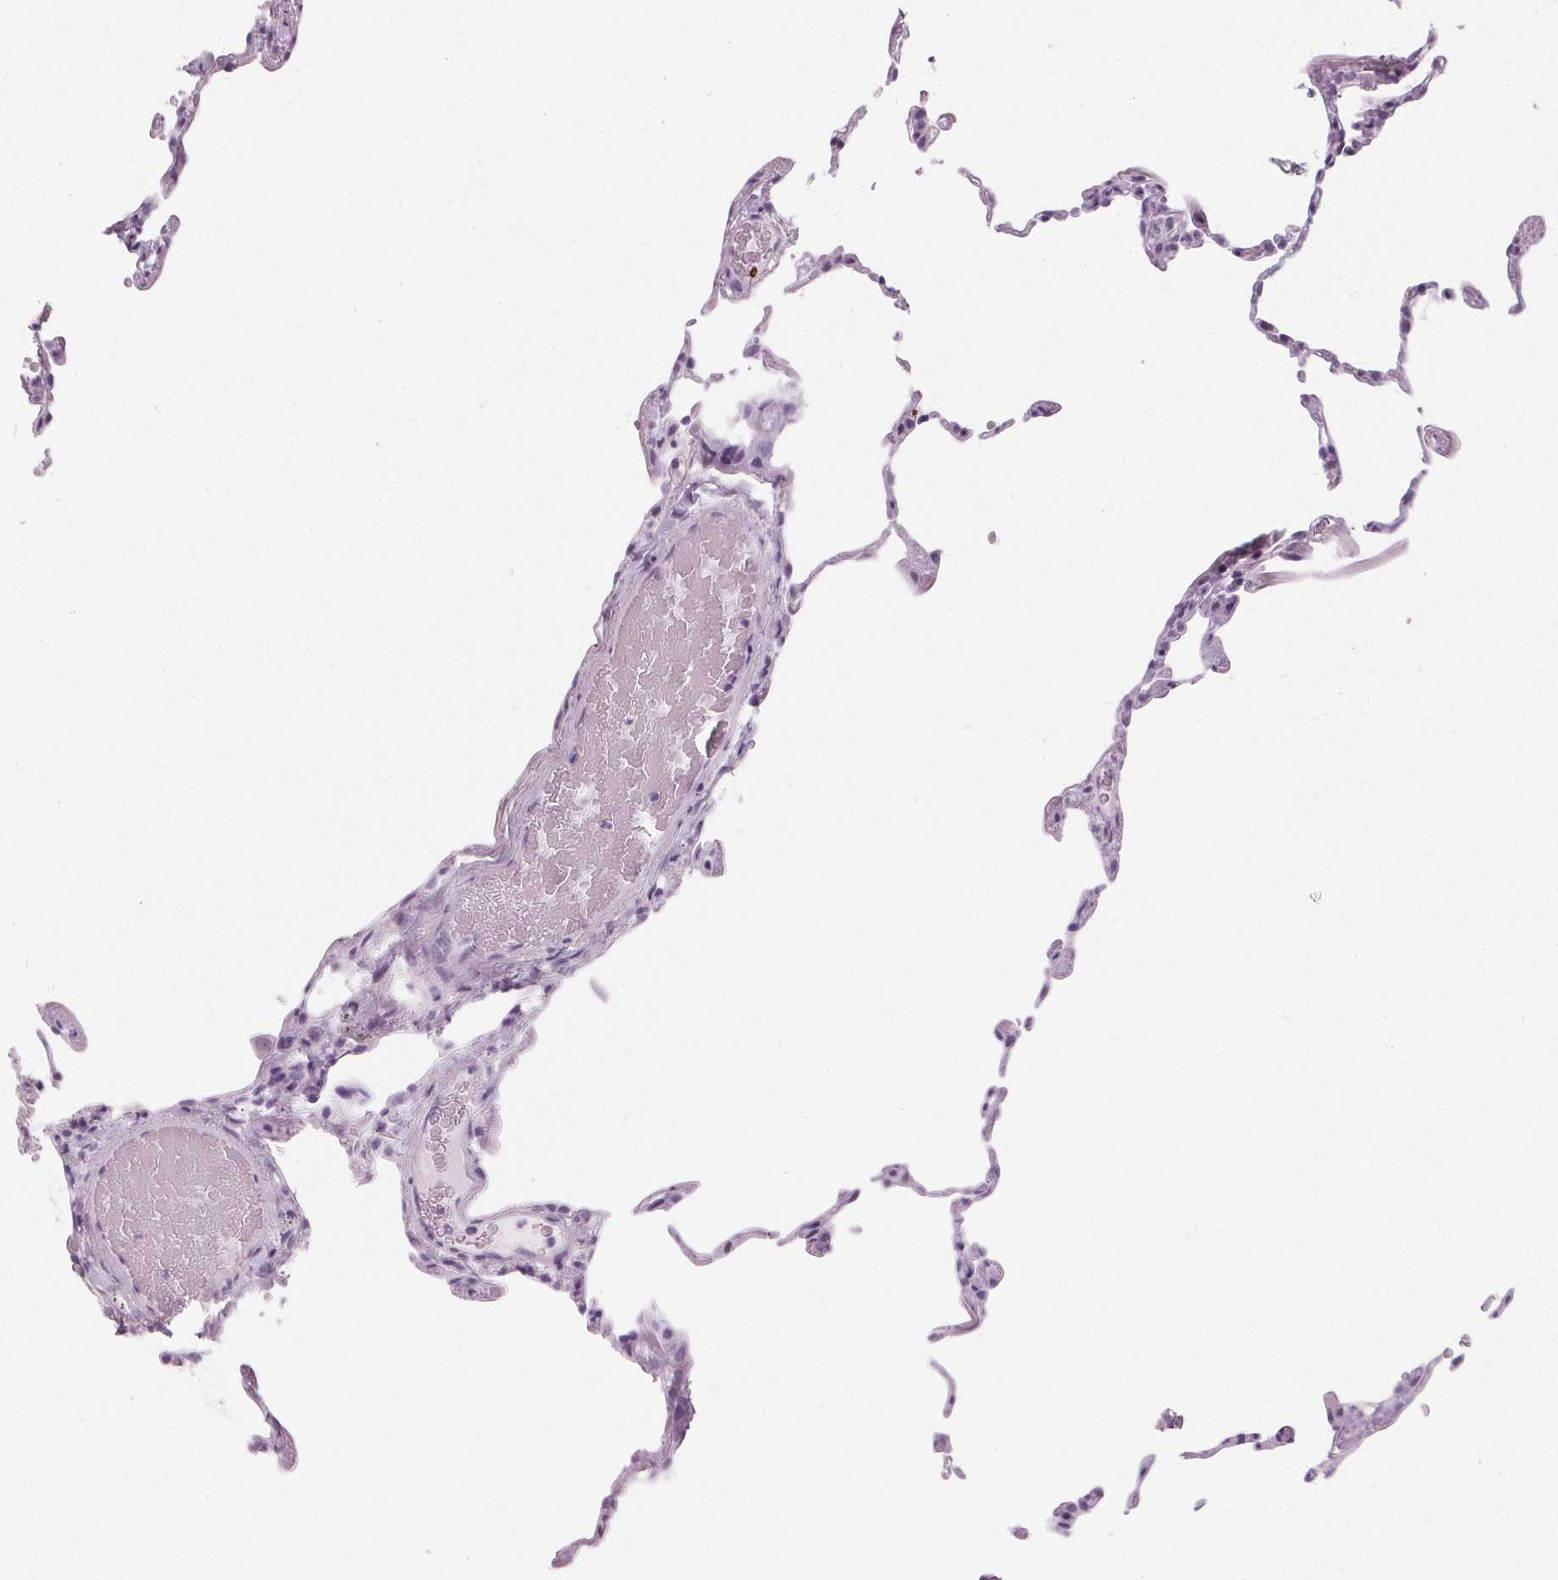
{"staining": {"intensity": "negative", "quantity": "none", "location": "none"}, "tissue": "lung", "cell_type": "Alveolar cells", "image_type": "normal", "snomed": [{"axis": "morphology", "description": "Normal tissue, NOS"}, {"axis": "topography", "description": "Lung"}], "caption": "This is a photomicrograph of immunohistochemistry staining of benign lung, which shows no staining in alveolar cells. (DAB immunohistochemistry (IHC) with hematoxylin counter stain).", "gene": "KRT6A", "patient": {"sex": "female", "age": 57}}